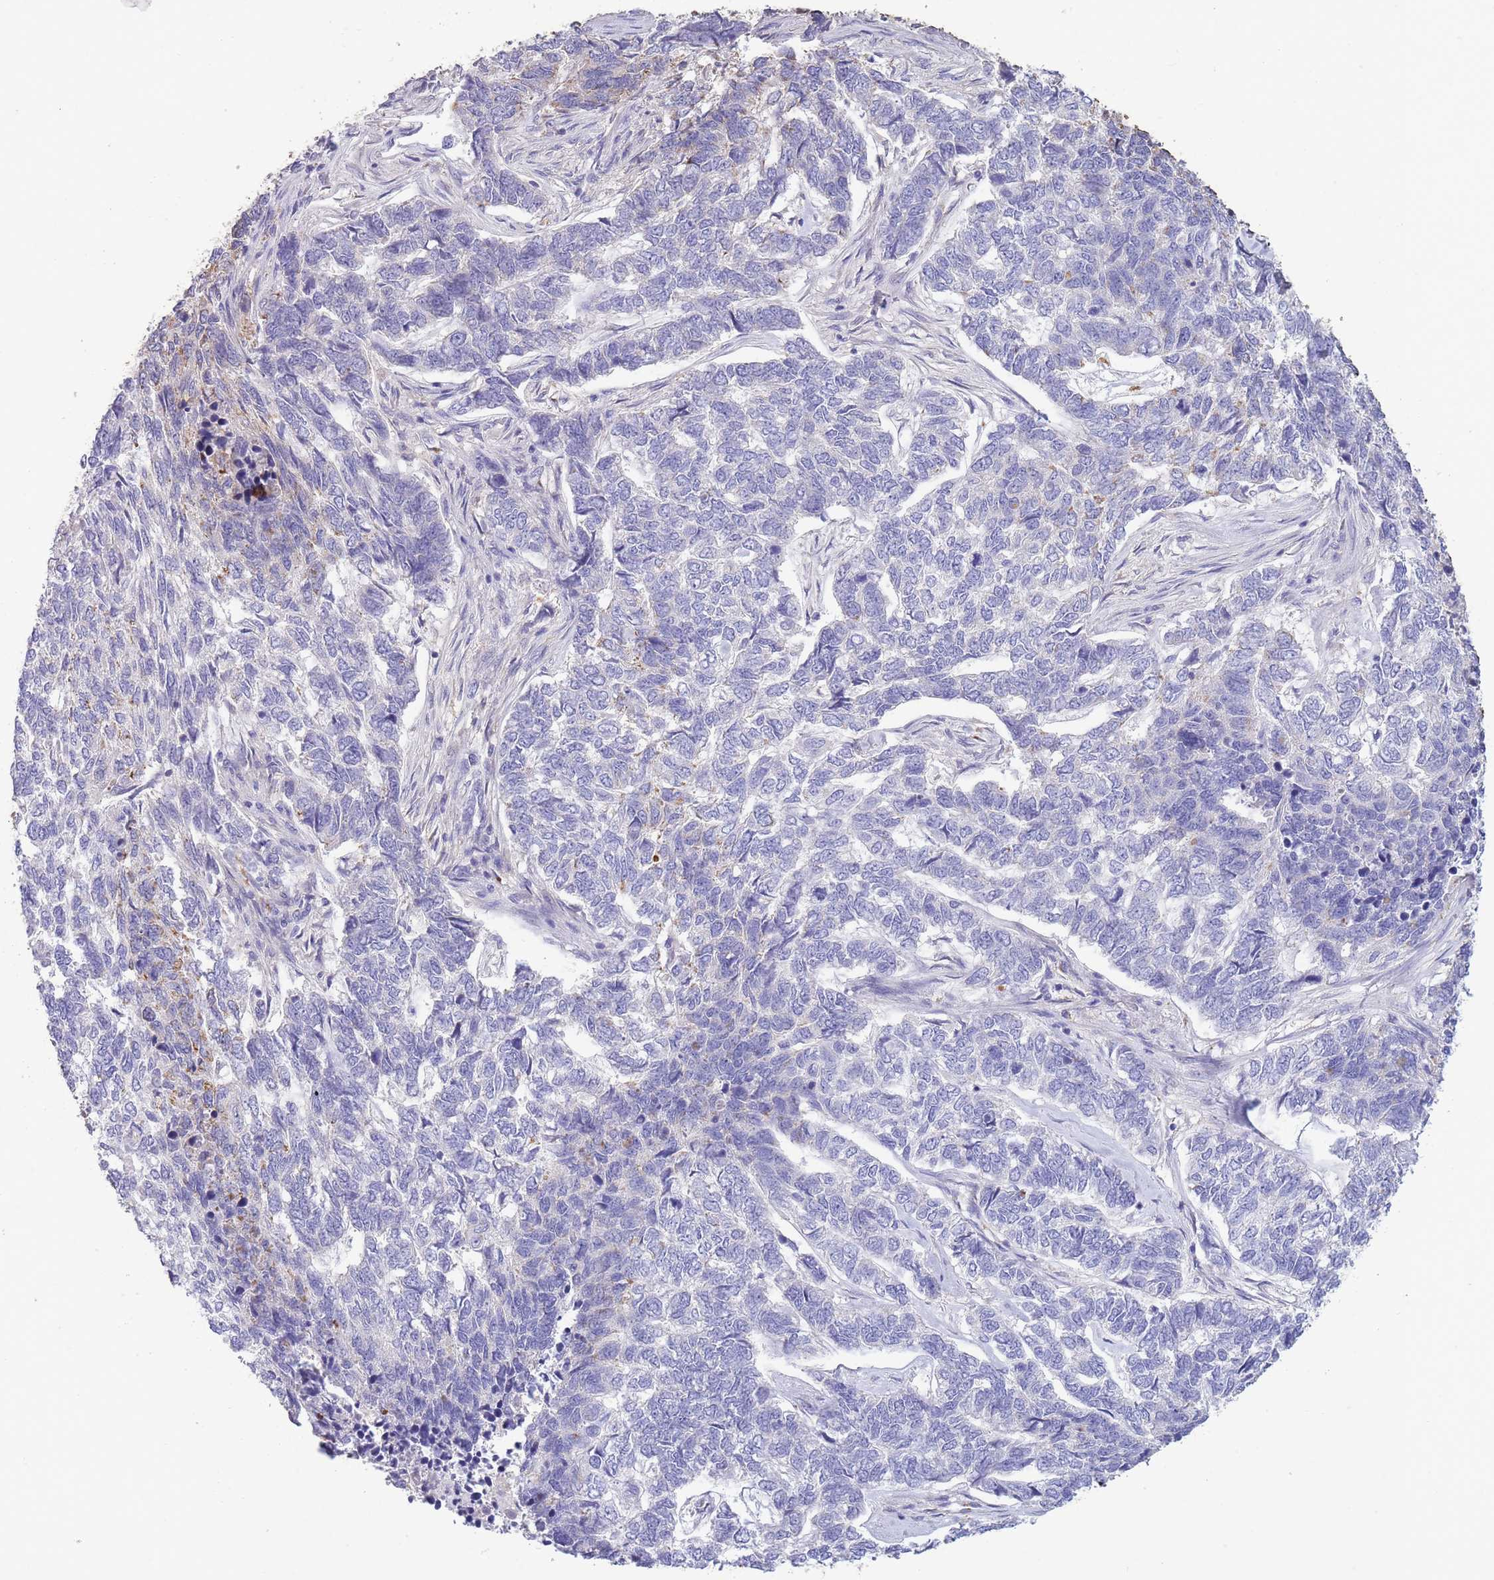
{"staining": {"intensity": "negative", "quantity": "none", "location": "none"}, "tissue": "skin cancer", "cell_type": "Tumor cells", "image_type": "cancer", "snomed": [{"axis": "morphology", "description": "Basal cell carcinoma"}, {"axis": "topography", "description": "Skin"}], "caption": "High power microscopy micrograph of an immunohistochemistry (IHC) micrograph of skin basal cell carcinoma, revealing no significant positivity in tumor cells. The staining was performed using DAB to visualize the protein expression in brown, while the nuclei were stained in blue with hematoxylin (Magnification: 20x).", "gene": "CENPM", "patient": {"sex": "female", "age": 65}}